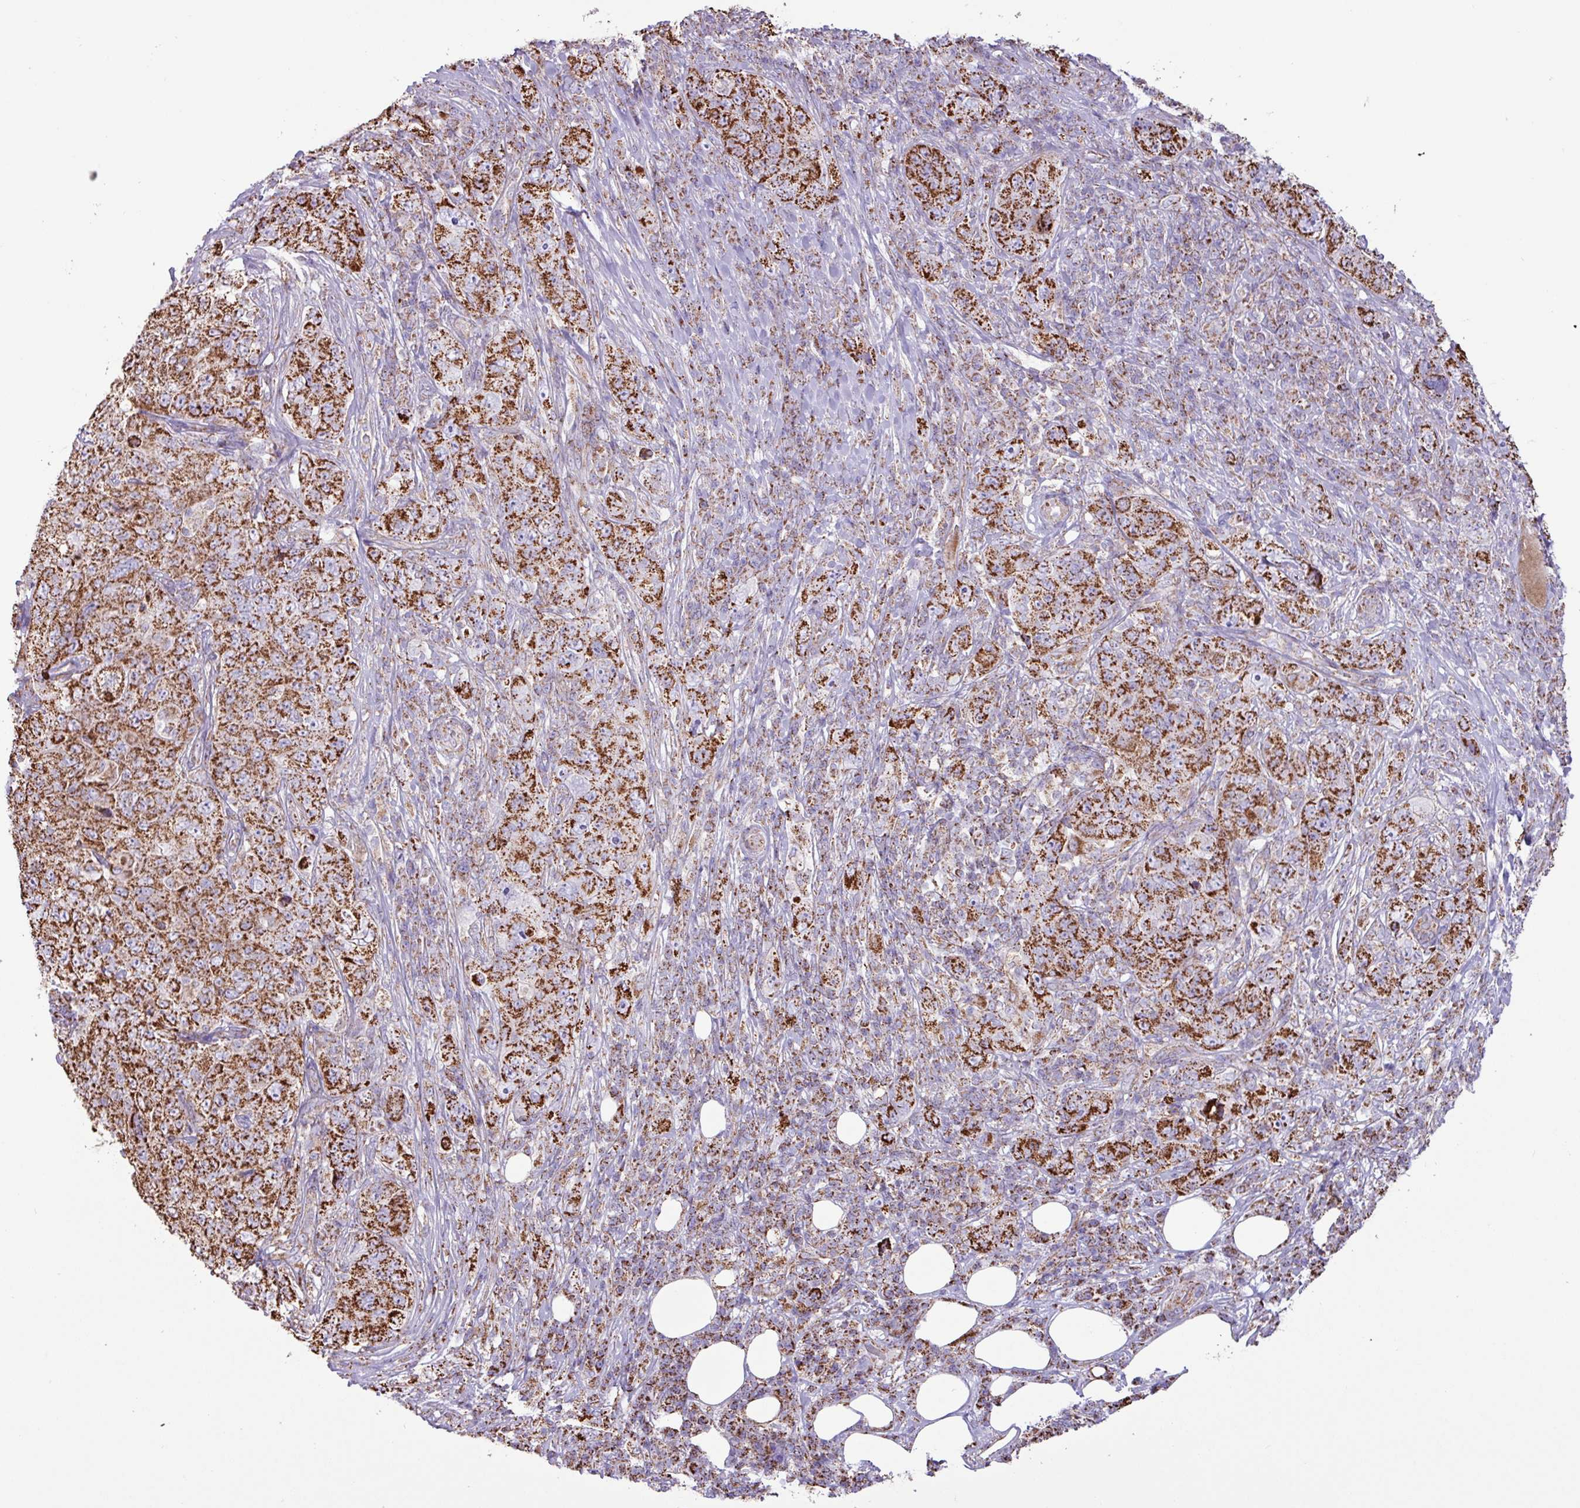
{"staining": {"intensity": "strong", "quantity": ">75%", "location": "cytoplasmic/membranous"}, "tissue": "pancreatic cancer", "cell_type": "Tumor cells", "image_type": "cancer", "snomed": [{"axis": "morphology", "description": "Adenocarcinoma, NOS"}, {"axis": "topography", "description": "Pancreas"}], "caption": "Pancreatic adenocarcinoma stained for a protein exhibits strong cytoplasmic/membranous positivity in tumor cells.", "gene": "RTL3", "patient": {"sex": "male", "age": 68}}